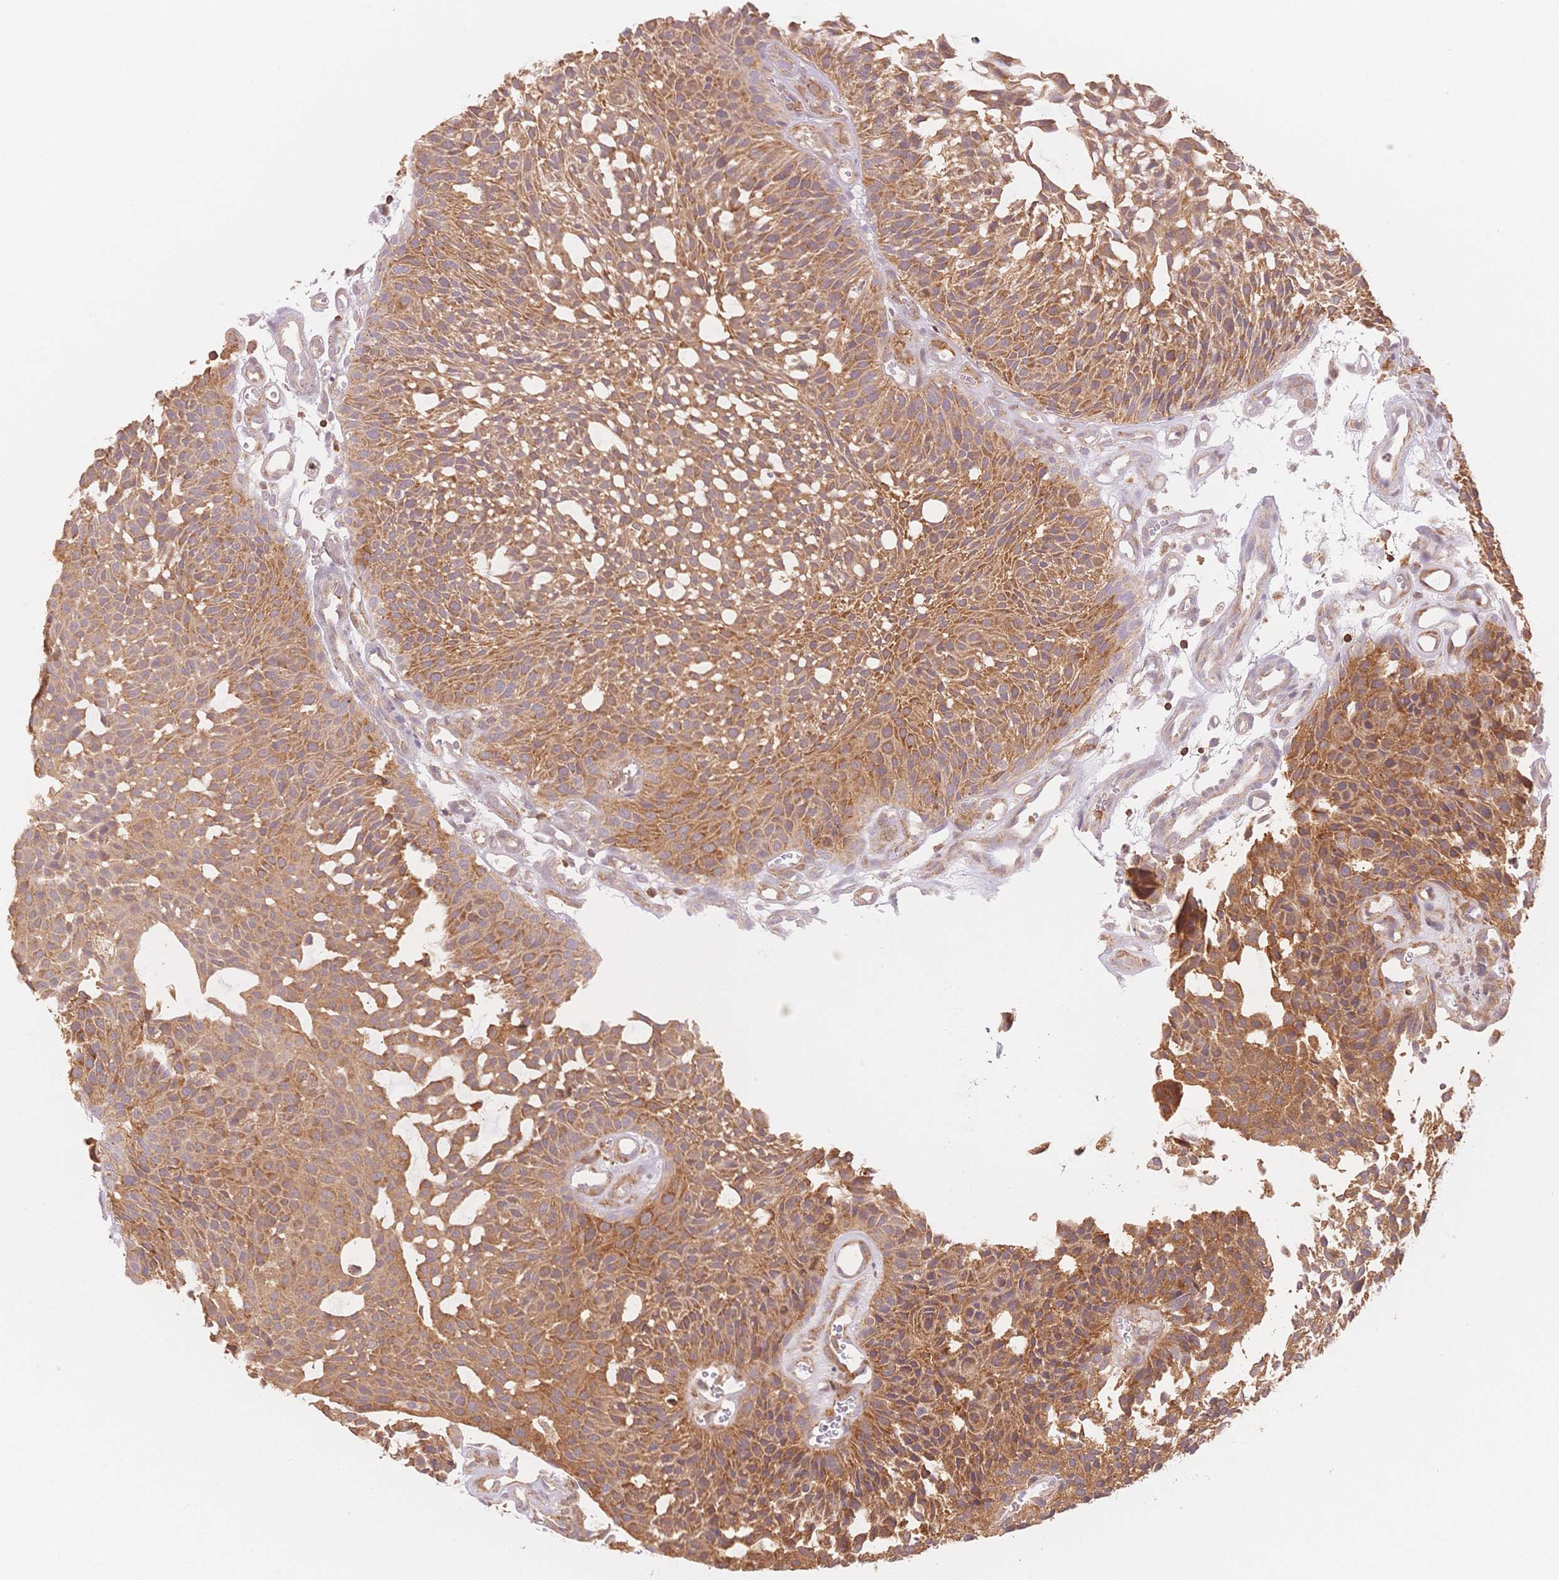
{"staining": {"intensity": "moderate", "quantity": ">75%", "location": "cytoplasmic/membranous"}, "tissue": "urothelial cancer", "cell_type": "Tumor cells", "image_type": "cancer", "snomed": [{"axis": "morphology", "description": "Urothelial carcinoma, NOS"}, {"axis": "topography", "description": "Urinary bladder"}], "caption": "Transitional cell carcinoma tissue demonstrates moderate cytoplasmic/membranous positivity in about >75% of tumor cells, visualized by immunohistochemistry.", "gene": "STK39", "patient": {"sex": "male", "age": 84}}